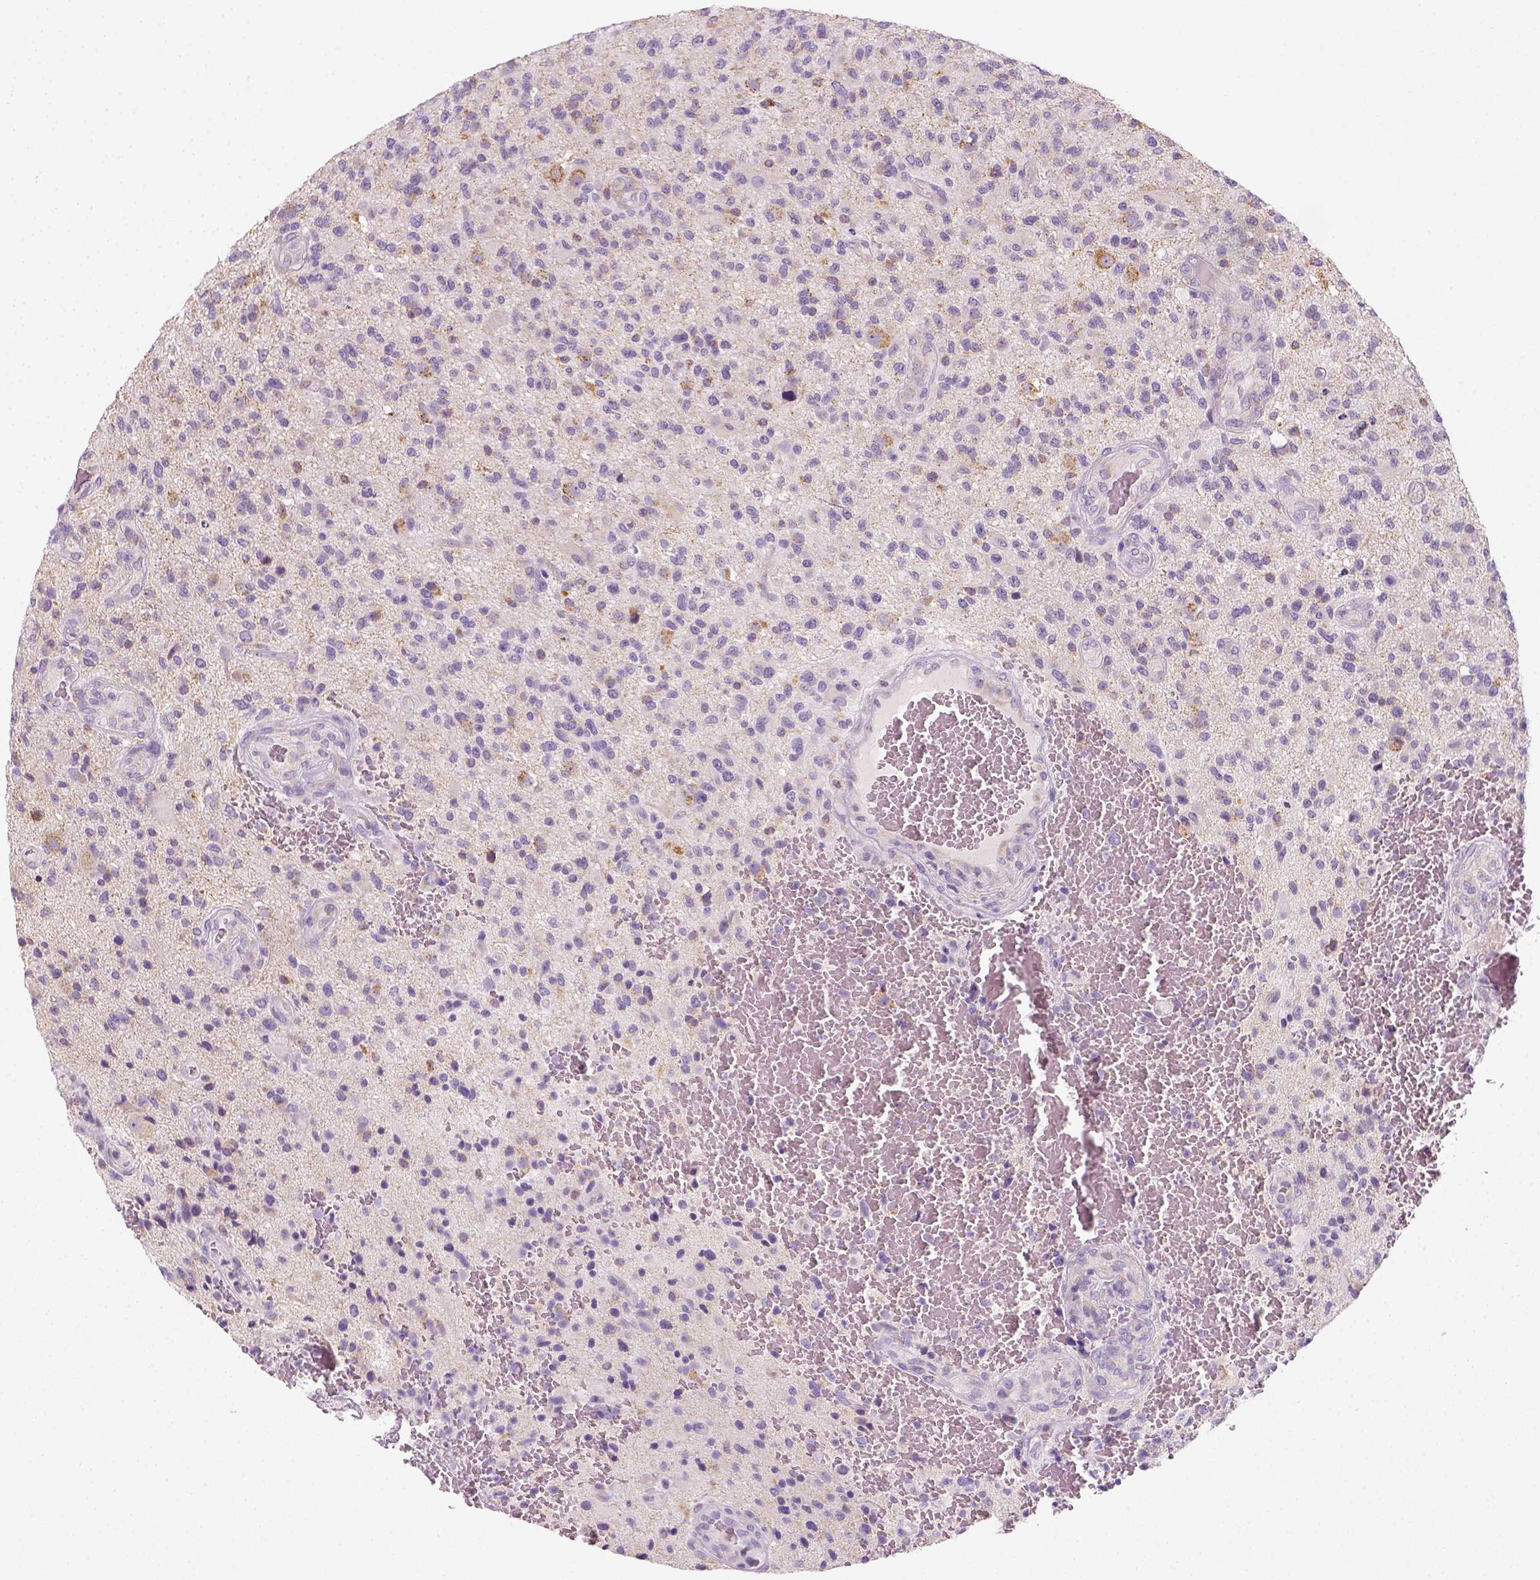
{"staining": {"intensity": "negative", "quantity": "none", "location": "none"}, "tissue": "glioma", "cell_type": "Tumor cells", "image_type": "cancer", "snomed": [{"axis": "morphology", "description": "Glioma, malignant, High grade"}, {"axis": "topography", "description": "Brain"}], "caption": "This is an IHC histopathology image of malignant glioma (high-grade). There is no expression in tumor cells.", "gene": "AWAT2", "patient": {"sex": "male", "age": 47}}